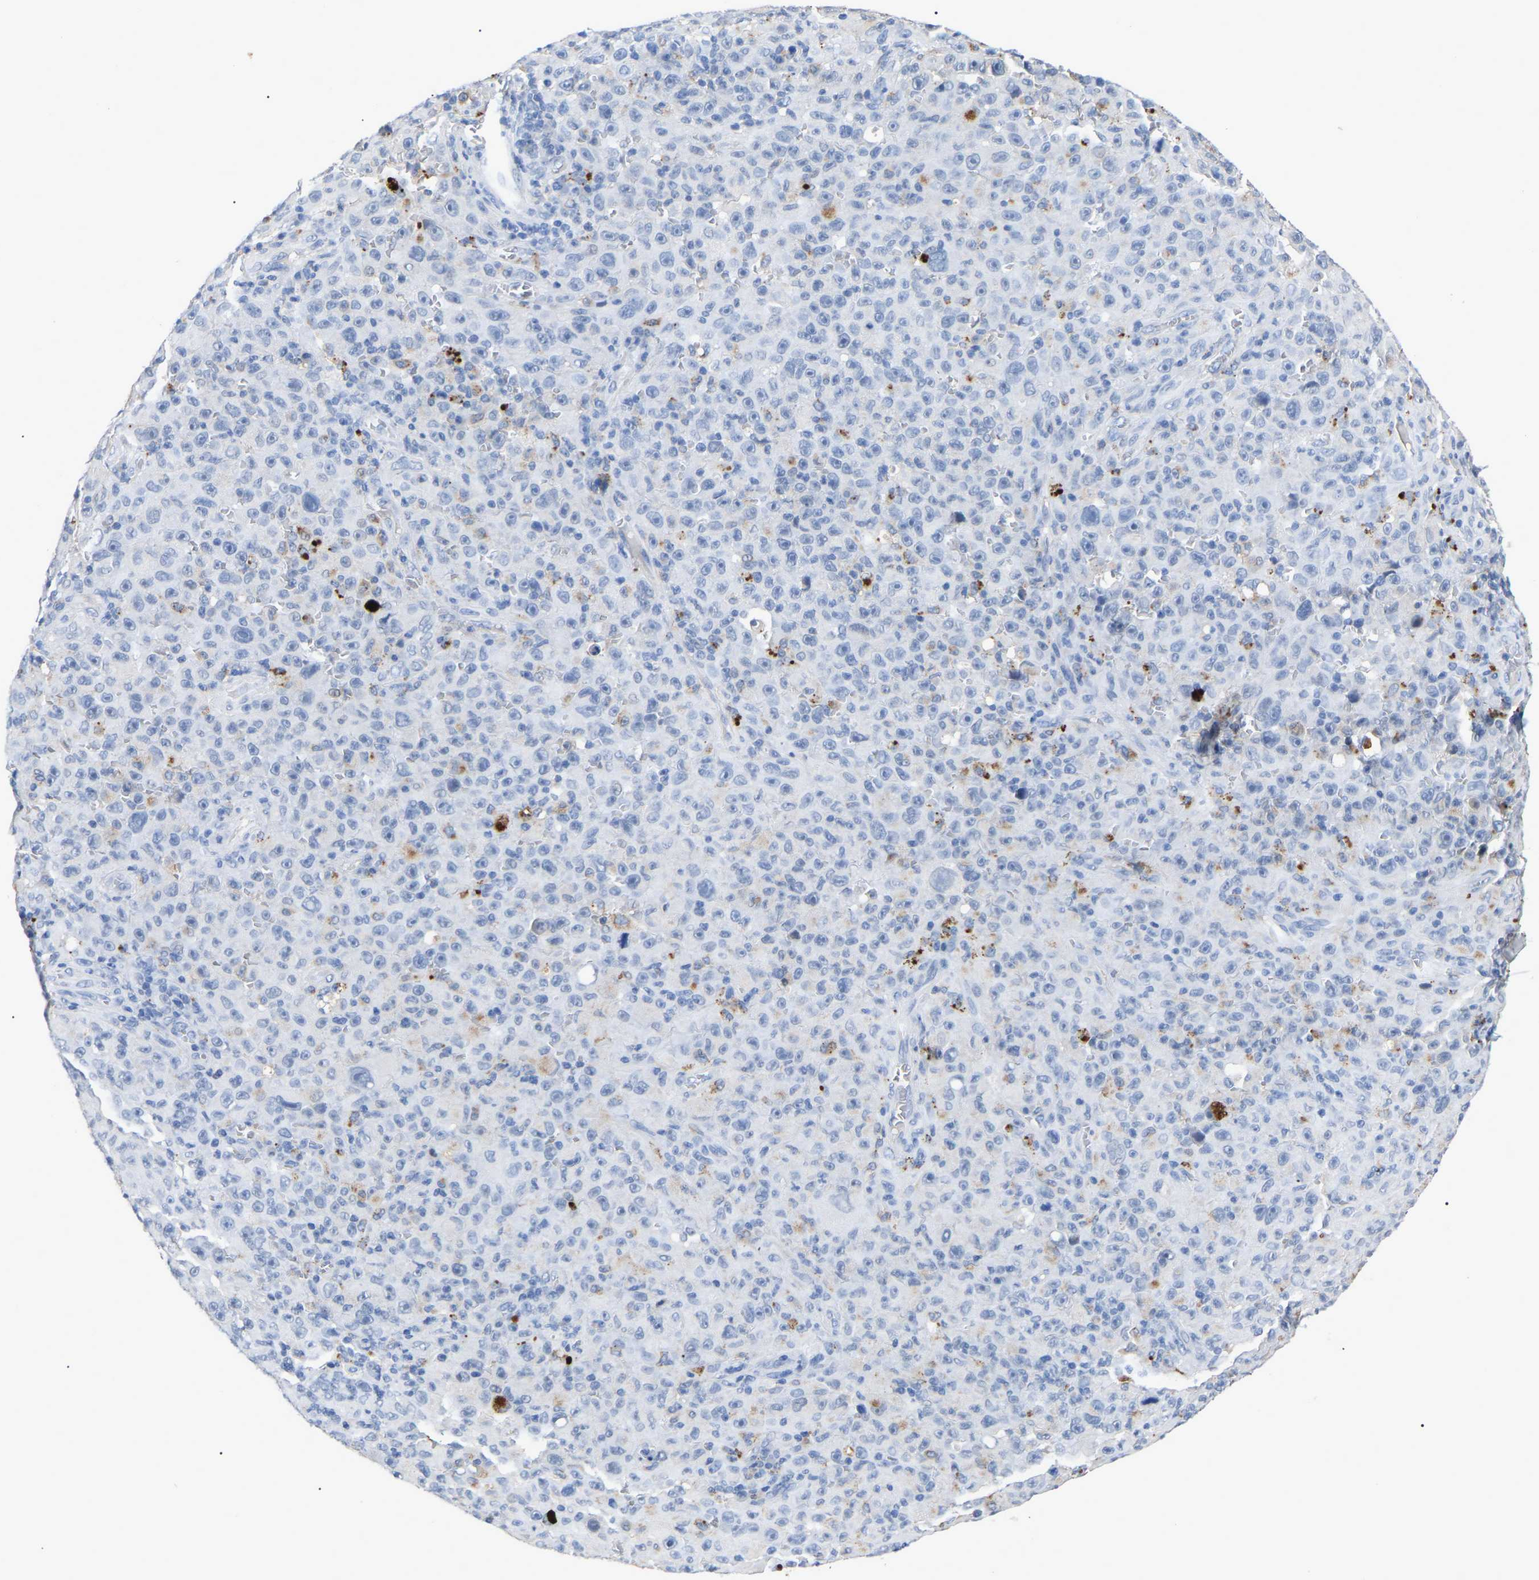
{"staining": {"intensity": "negative", "quantity": "none", "location": "none"}, "tissue": "melanoma", "cell_type": "Tumor cells", "image_type": "cancer", "snomed": [{"axis": "morphology", "description": "Malignant melanoma, NOS"}, {"axis": "topography", "description": "Skin"}], "caption": "The photomicrograph demonstrates no staining of tumor cells in malignant melanoma.", "gene": "SMPD2", "patient": {"sex": "female", "age": 82}}